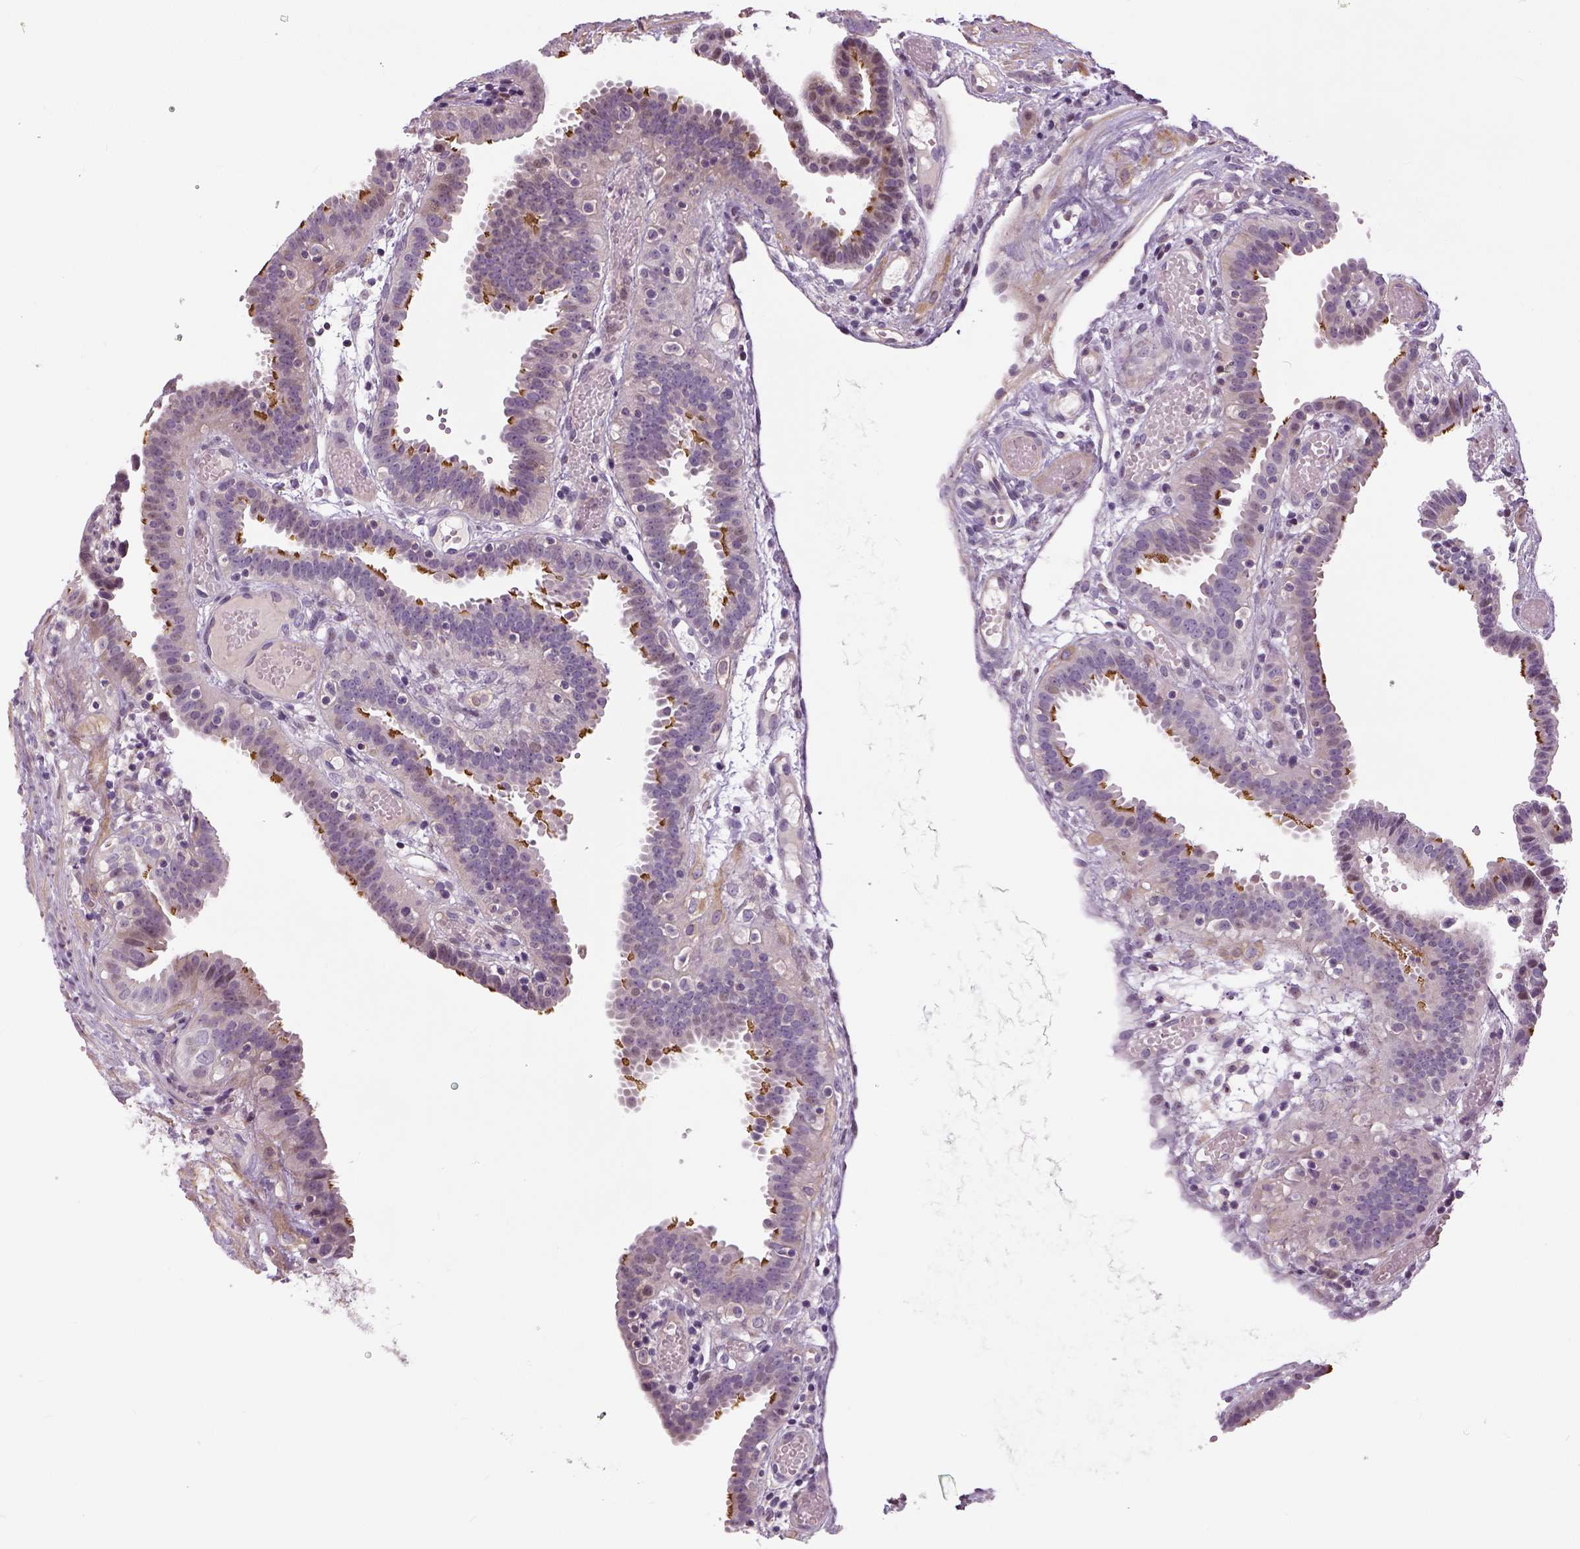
{"staining": {"intensity": "moderate", "quantity": "<25%", "location": "cytoplasmic/membranous"}, "tissue": "fallopian tube", "cell_type": "Glandular cells", "image_type": "normal", "snomed": [{"axis": "morphology", "description": "Normal tissue, NOS"}, {"axis": "topography", "description": "Fallopian tube"}], "caption": "IHC histopathology image of unremarkable fallopian tube: fallopian tube stained using IHC demonstrates low levels of moderate protein expression localized specifically in the cytoplasmic/membranous of glandular cells, appearing as a cytoplasmic/membranous brown color.", "gene": "NECAB1", "patient": {"sex": "female", "age": 37}}